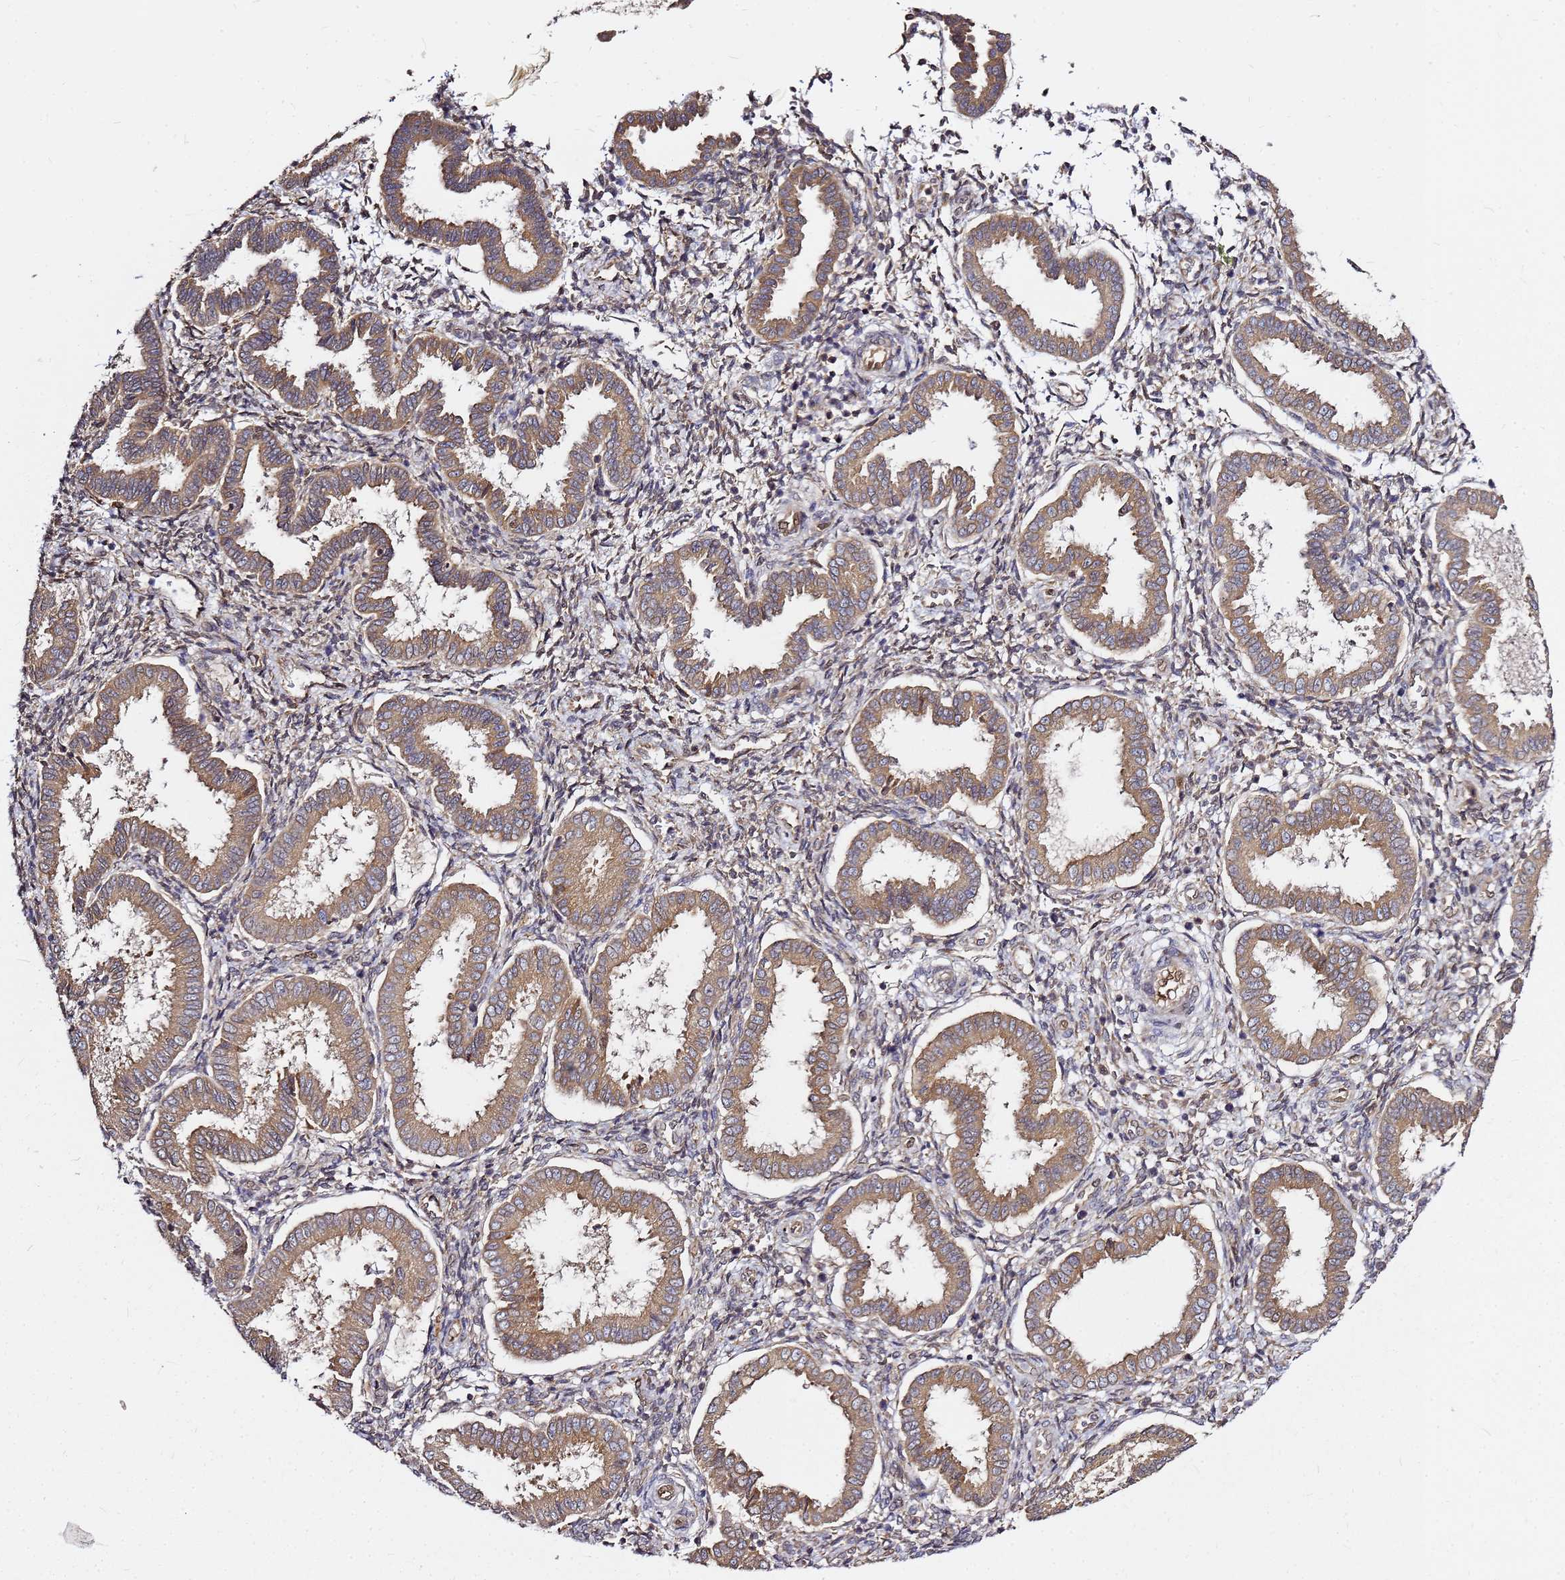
{"staining": {"intensity": "moderate", "quantity": "25%-75%", "location": "cytoplasmic/membranous"}, "tissue": "endometrium", "cell_type": "Cells in endometrial stroma", "image_type": "normal", "snomed": [{"axis": "morphology", "description": "Normal tissue, NOS"}, {"axis": "topography", "description": "Endometrium"}], "caption": "Immunohistochemical staining of unremarkable endometrium displays 25%-75% levels of moderate cytoplasmic/membranous protein staining in approximately 25%-75% of cells in endometrial stroma.", "gene": "NUDT14", "patient": {"sex": "female", "age": 24}}